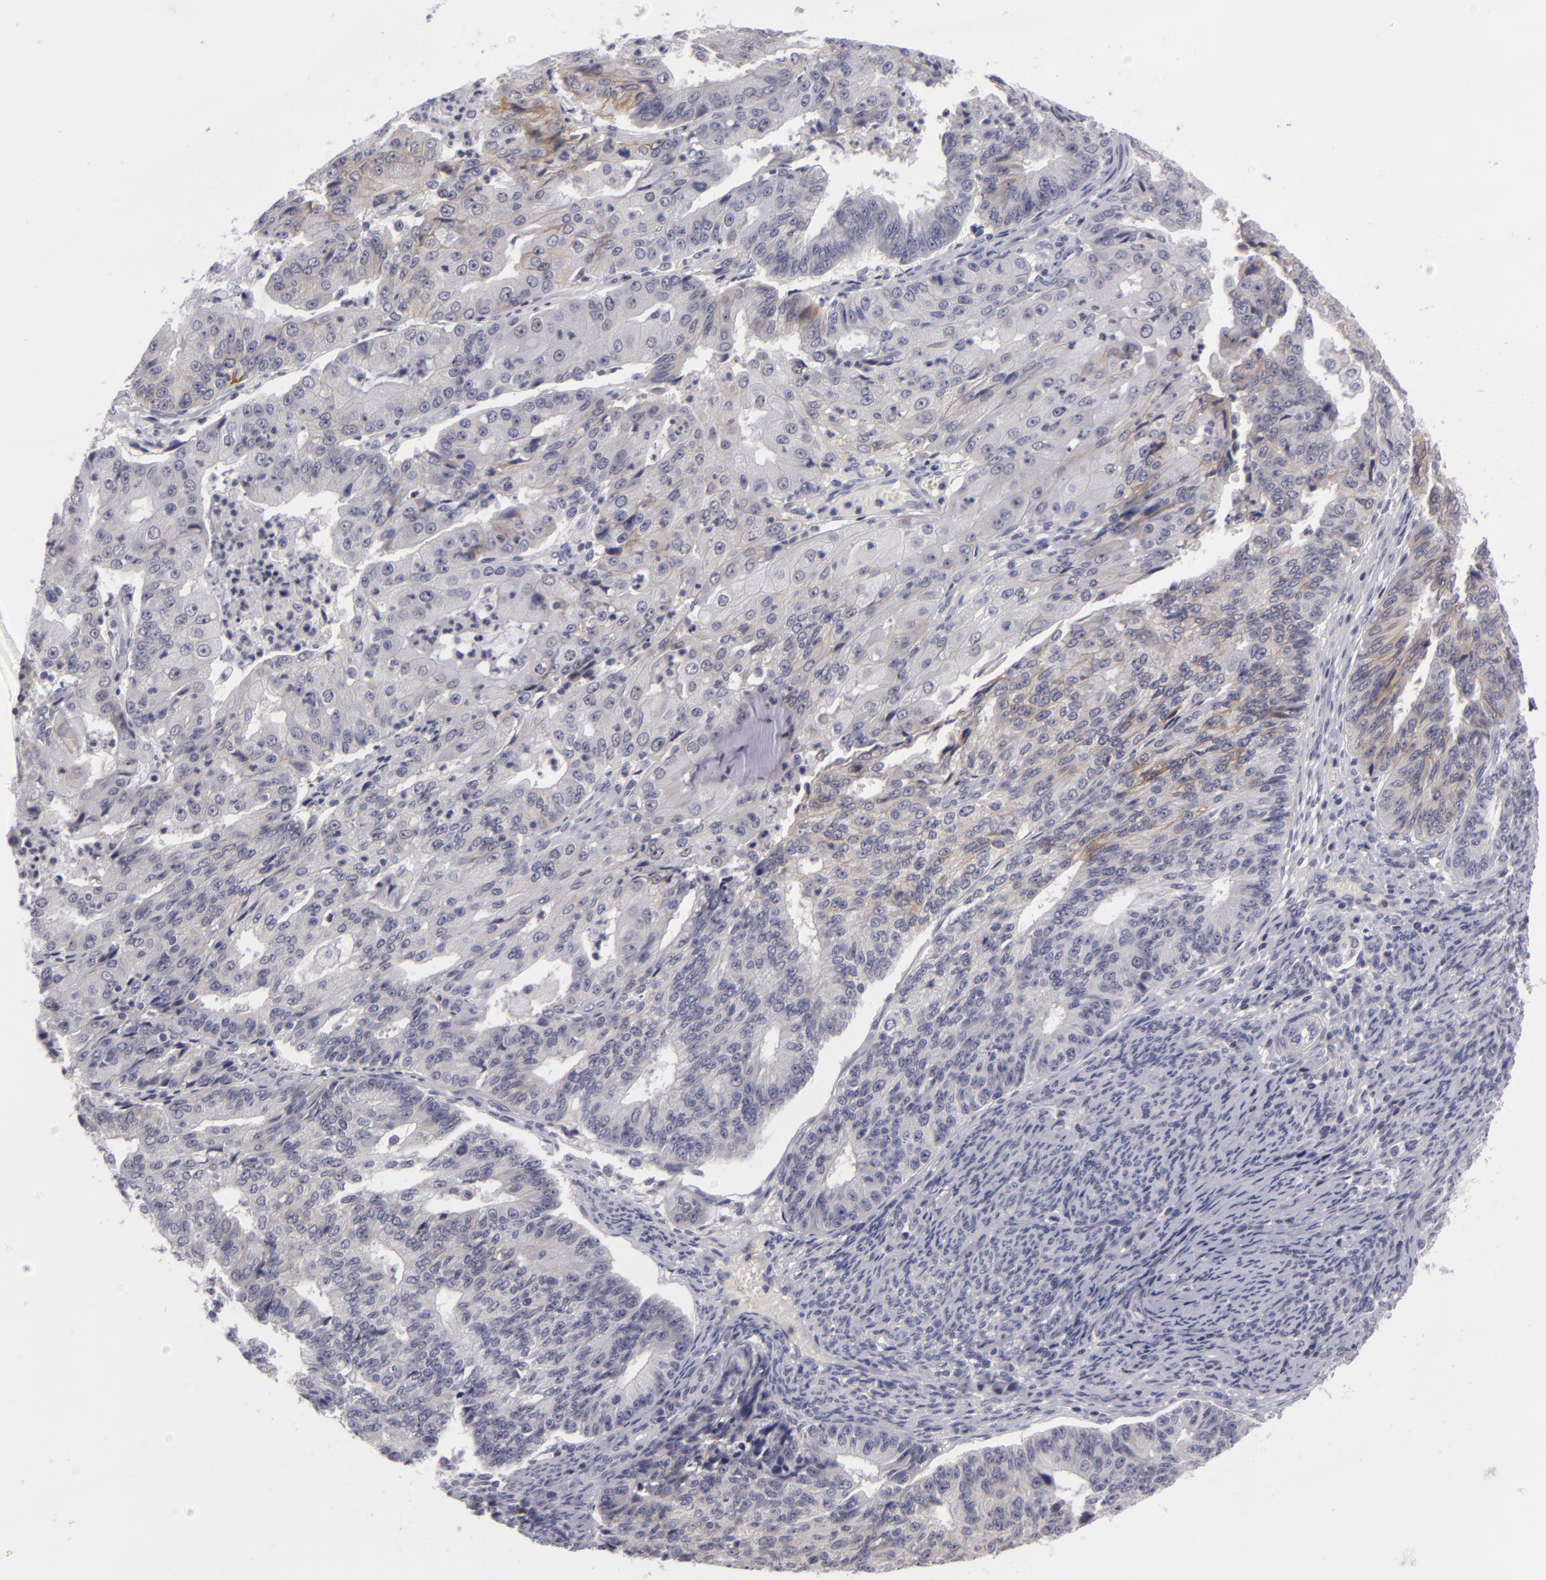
{"staining": {"intensity": "moderate", "quantity": "<25%", "location": "cytoplasmic/membranous"}, "tissue": "endometrial cancer", "cell_type": "Tumor cells", "image_type": "cancer", "snomed": [{"axis": "morphology", "description": "Adenocarcinoma, NOS"}, {"axis": "topography", "description": "Endometrium"}], "caption": "This histopathology image exhibits IHC staining of human endometrial cancer (adenocarcinoma), with low moderate cytoplasmic/membranous staining in about <25% of tumor cells.", "gene": "NLGN4X", "patient": {"sex": "female", "age": 56}}